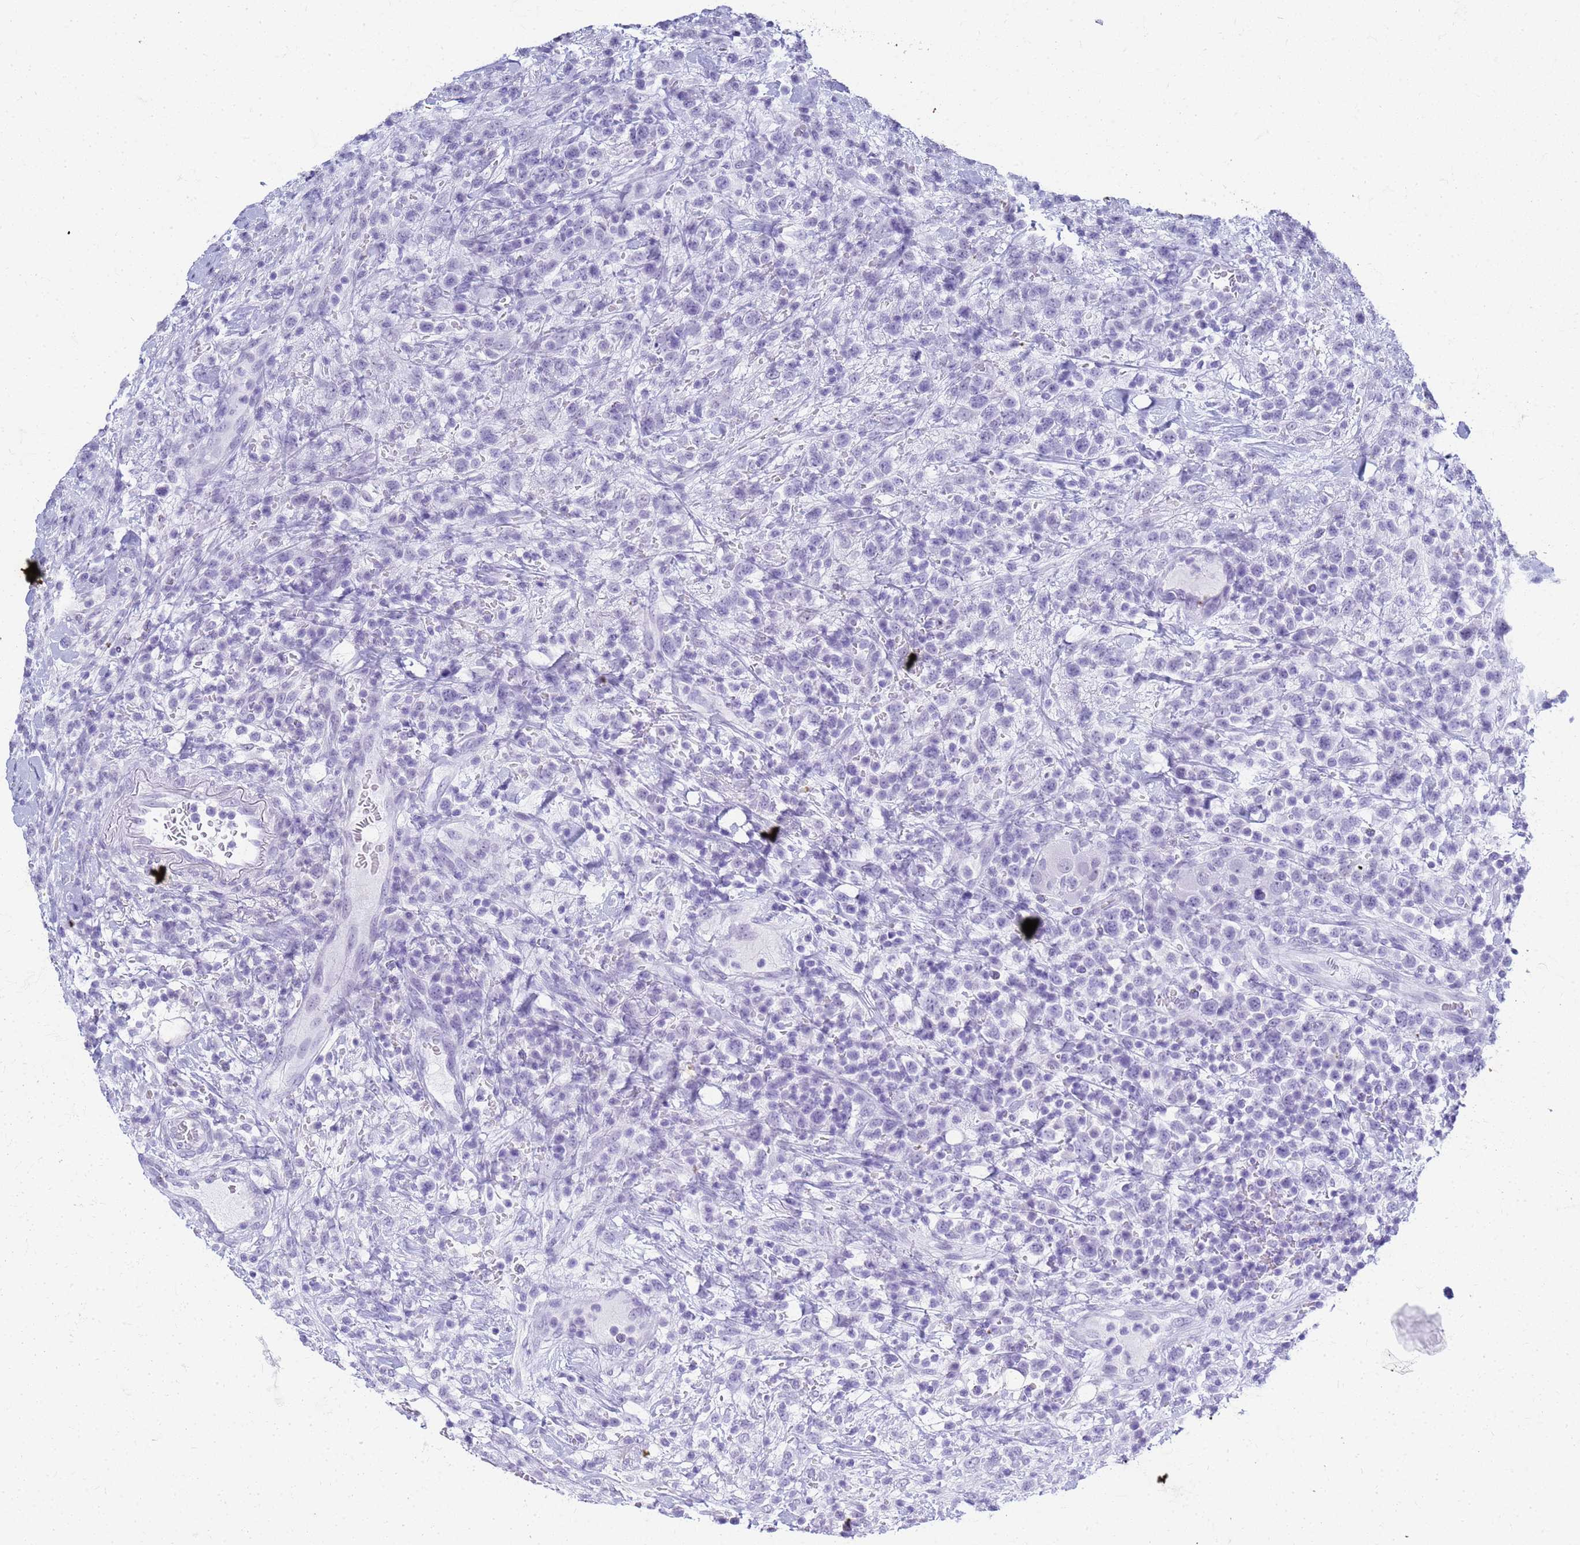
{"staining": {"intensity": "negative", "quantity": "none", "location": "none"}, "tissue": "lymphoma", "cell_type": "Tumor cells", "image_type": "cancer", "snomed": [{"axis": "morphology", "description": "Malignant lymphoma, non-Hodgkin's type, High grade"}, {"axis": "topography", "description": "Colon"}], "caption": "A high-resolution histopathology image shows immunohistochemistry (IHC) staining of high-grade malignant lymphoma, non-Hodgkin's type, which shows no significant positivity in tumor cells.", "gene": "SLC7A9", "patient": {"sex": "female", "age": 53}}